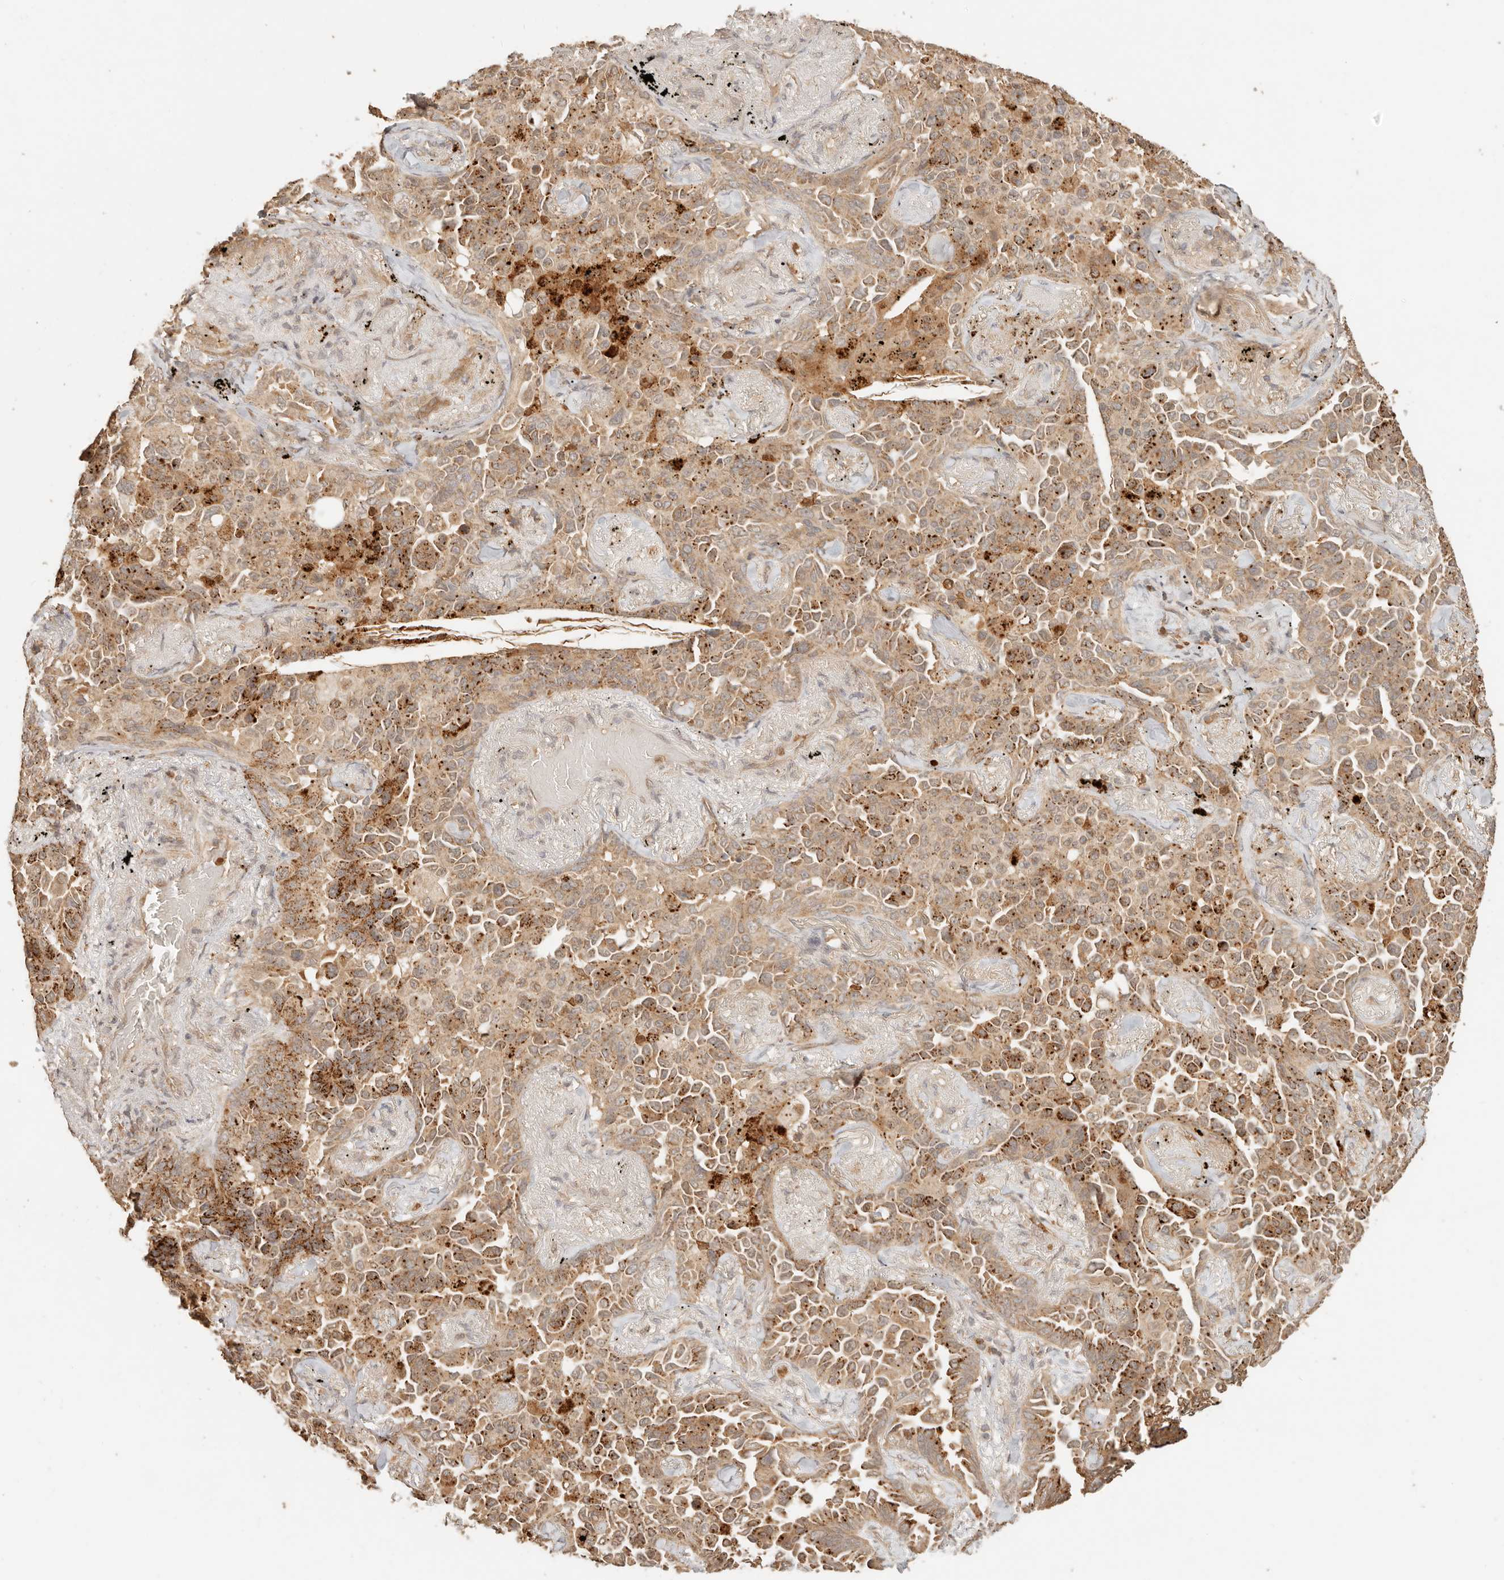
{"staining": {"intensity": "moderate", "quantity": ">75%", "location": "cytoplasmic/membranous"}, "tissue": "lung cancer", "cell_type": "Tumor cells", "image_type": "cancer", "snomed": [{"axis": "morphology", "description": "Adenocarcinoma, NOS"}, {"axis": "topography", "description": "Lung"}], "caption": "Lung cancer stained with a protein marker demonstrates moderate staining in tumor cells.", "gene": "INTS11", "patient": {"sex": "female", "age": 67}}